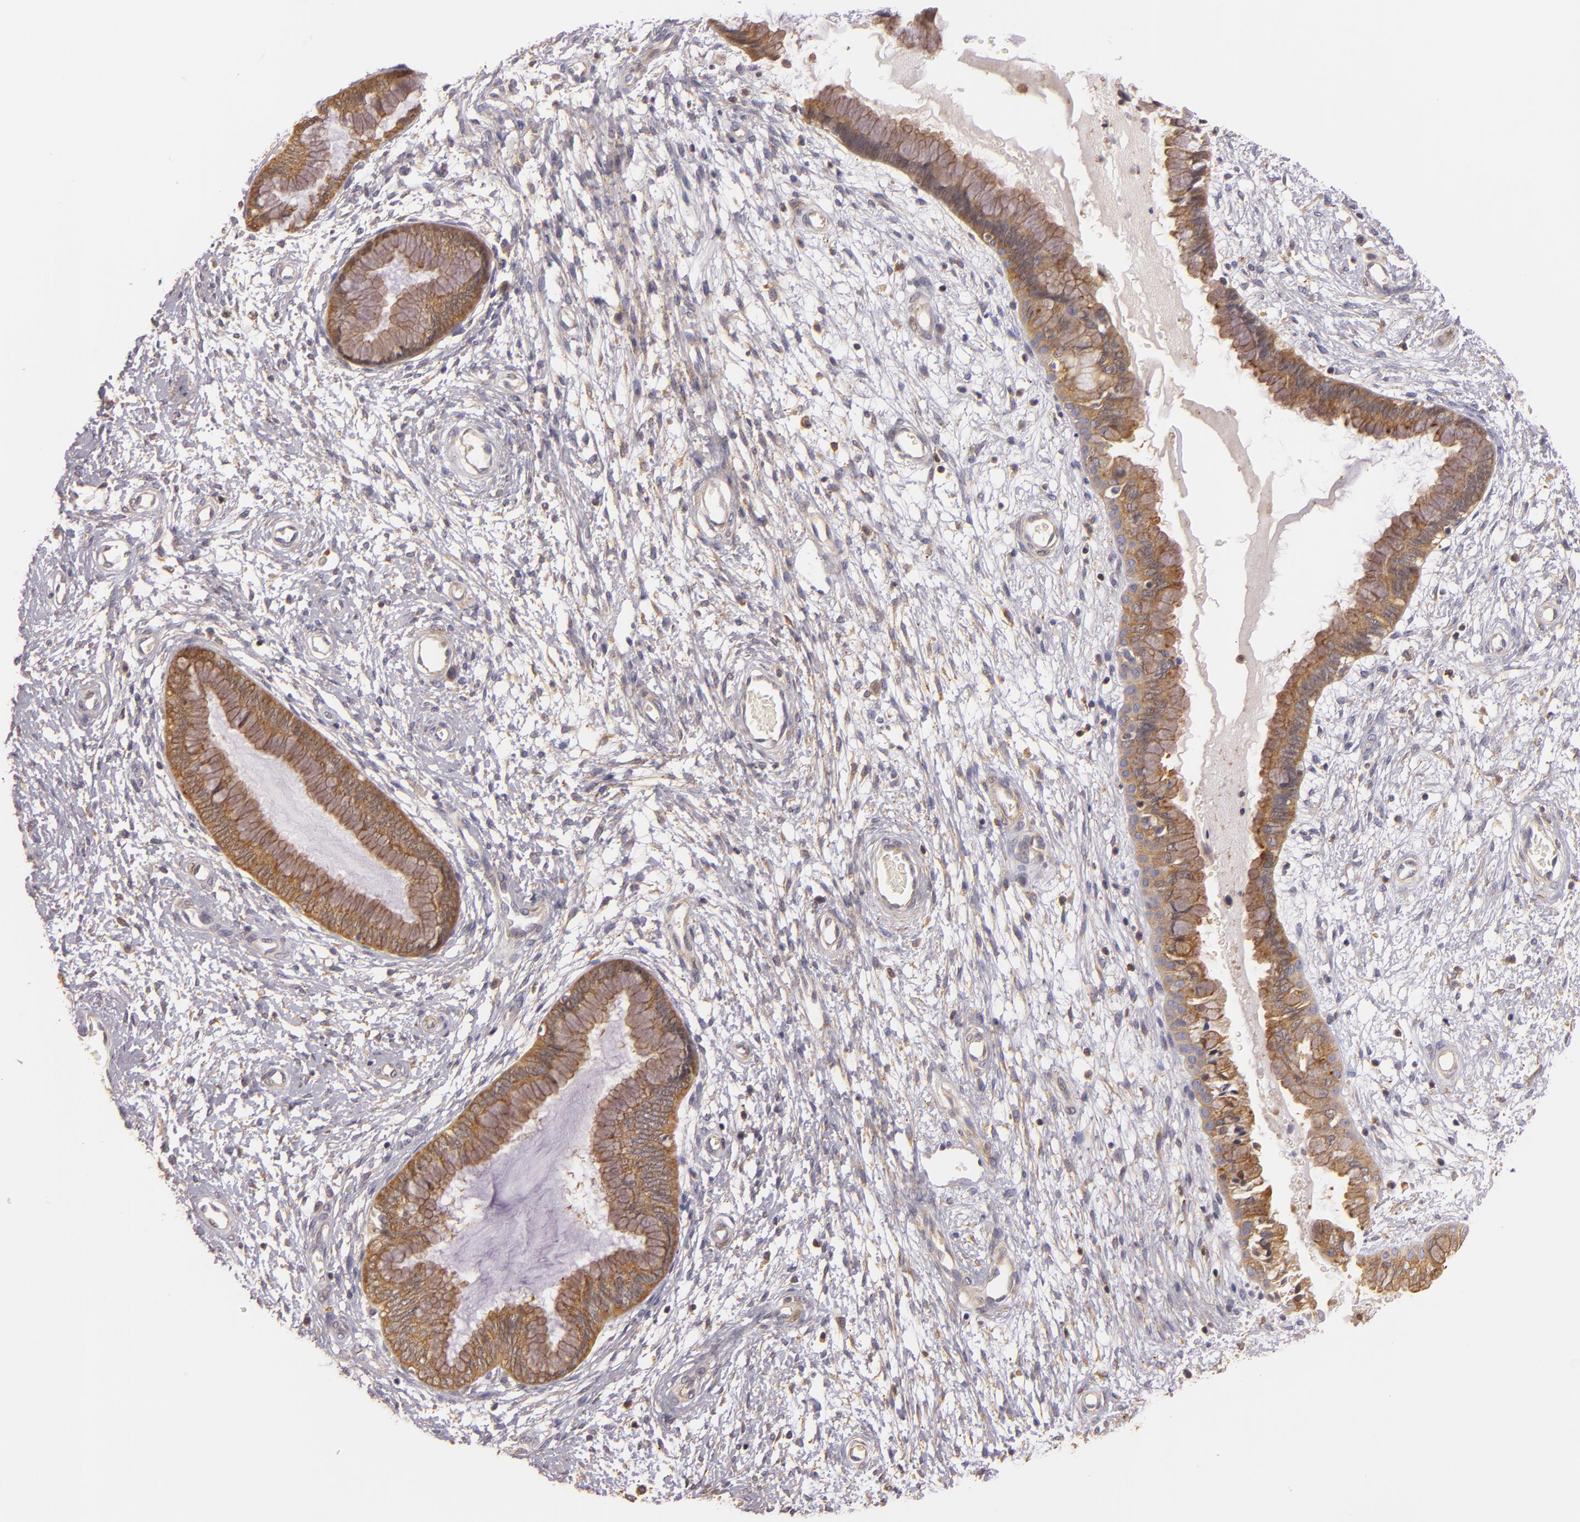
{"staining": {"intensity": "moderate", "quantity": ">75%", "location": "cytoplasmic/membranous"}, "tissue": "cervix", "cell_type": "Glandular cells", "image_type": "normal", "snomed": [{"axis": "morphology", "description": "Normal tissue, NOS"}, {"axis": "topography", "description": "Cervix"}], "caption": "Immunohistochemical staining of normal human cervix shows medium levels of moderate cytoplasmic/membranous staining in approximately >75% of glandular cells.", "gene": "TOM1", "patient": {"sex": "female", "age": 55}}